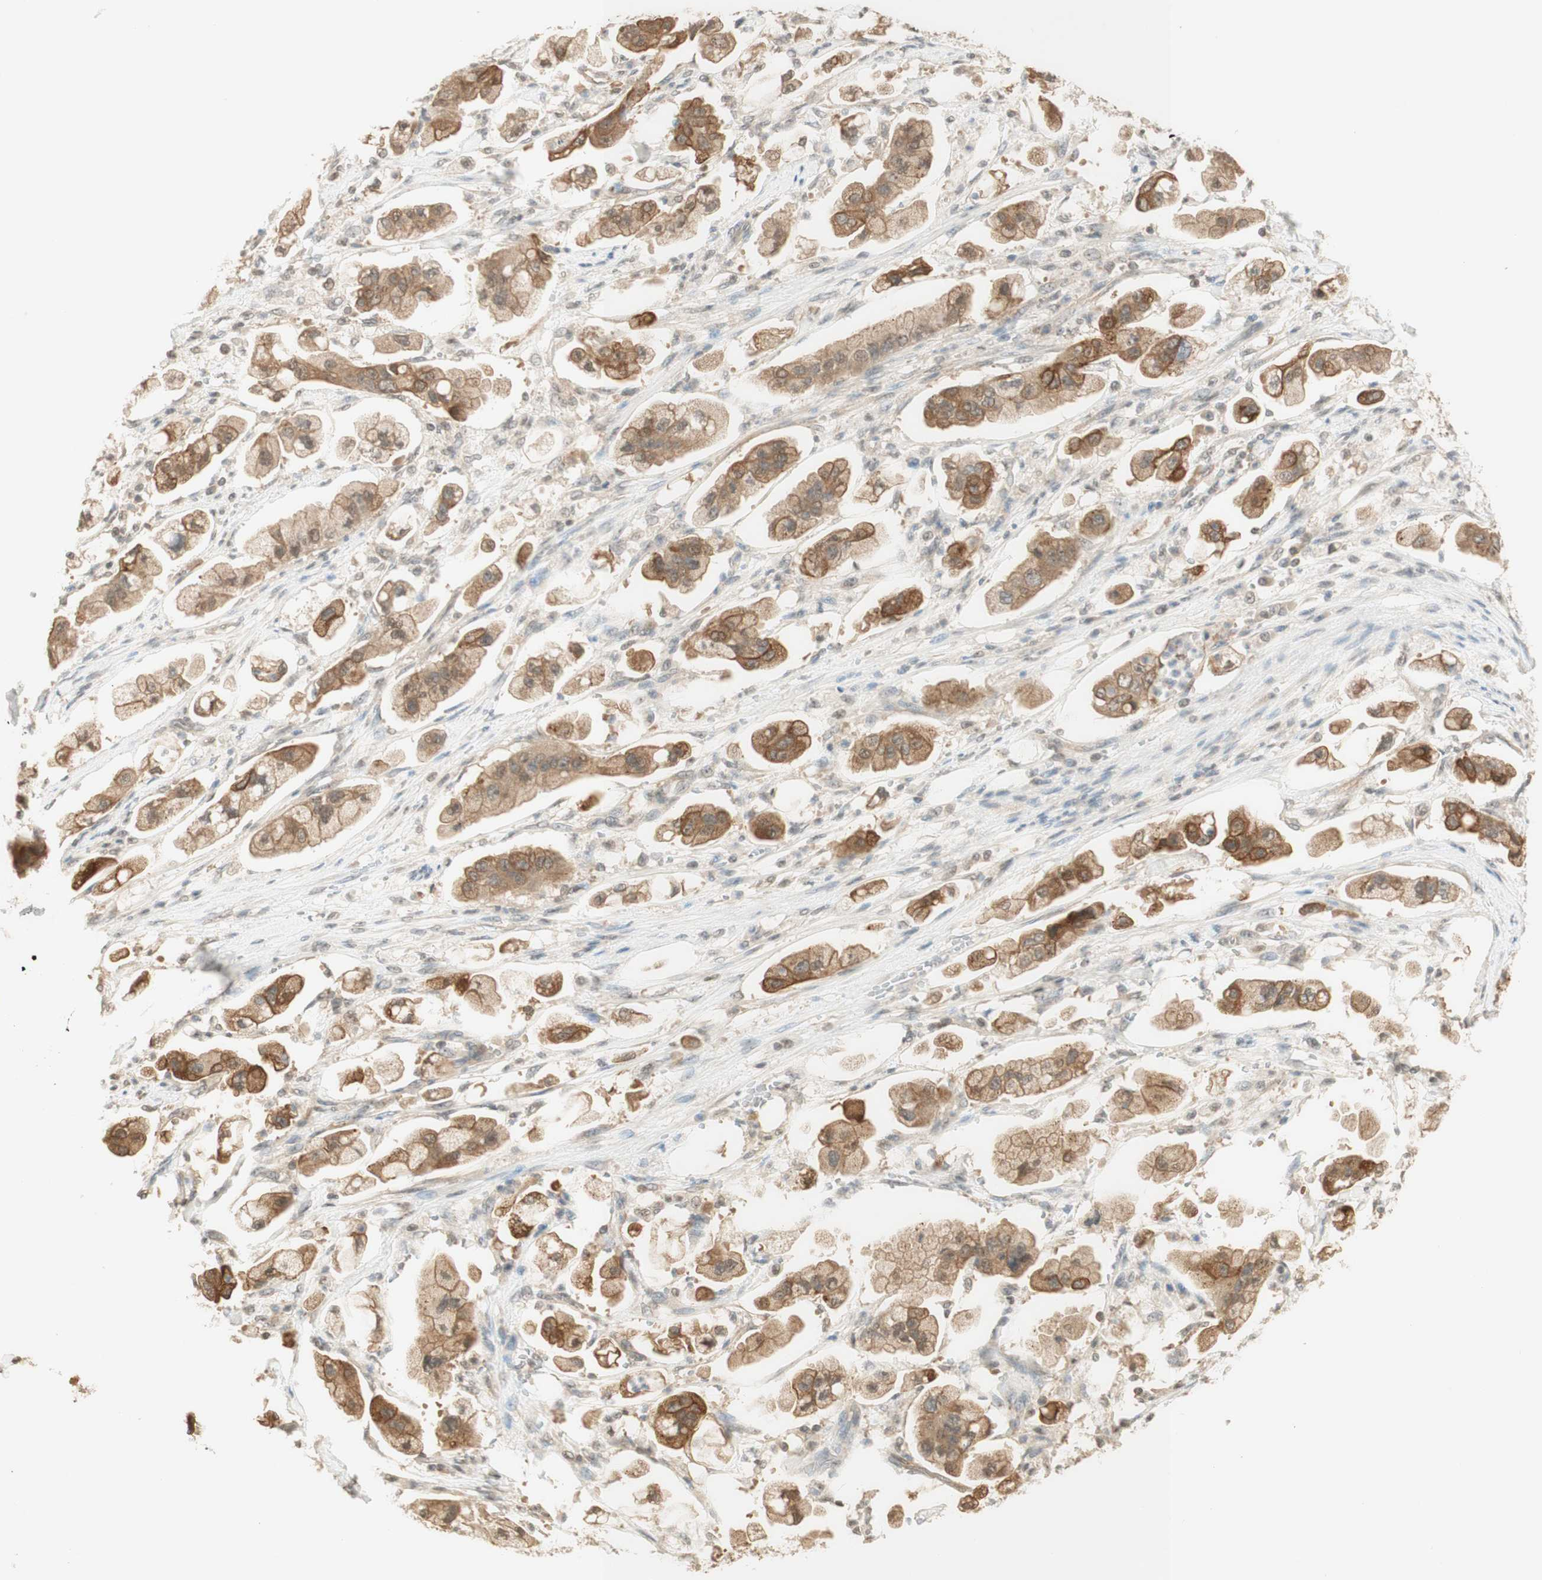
{"staining": {"intensity": "moderate", "quantity": ">75%", "location": "cytoplasmic/membranous"}, "tissue": "stomach cancer", "cell_type": "Tumor cells", "image_type": "cancer", "snomed": [{"axis": "morphology", "description": "Adenocarcinoma, NOS"}, {"axis": "topography", "description": "Stomach"}], "caption": "High-magnification brightfield microscopy of stomach cancer (adenocarcinoma) stained with DAB (3,3'-diaminobenzidine) (brown) and counterstained with hematoxylin (blue). tumor cells exhibit moderate cytoplasmic/membranous positivity is seen in approximately>75% of cells.", "gene": "SPINT2", "patient": {"sex": "male", "age": 62}}